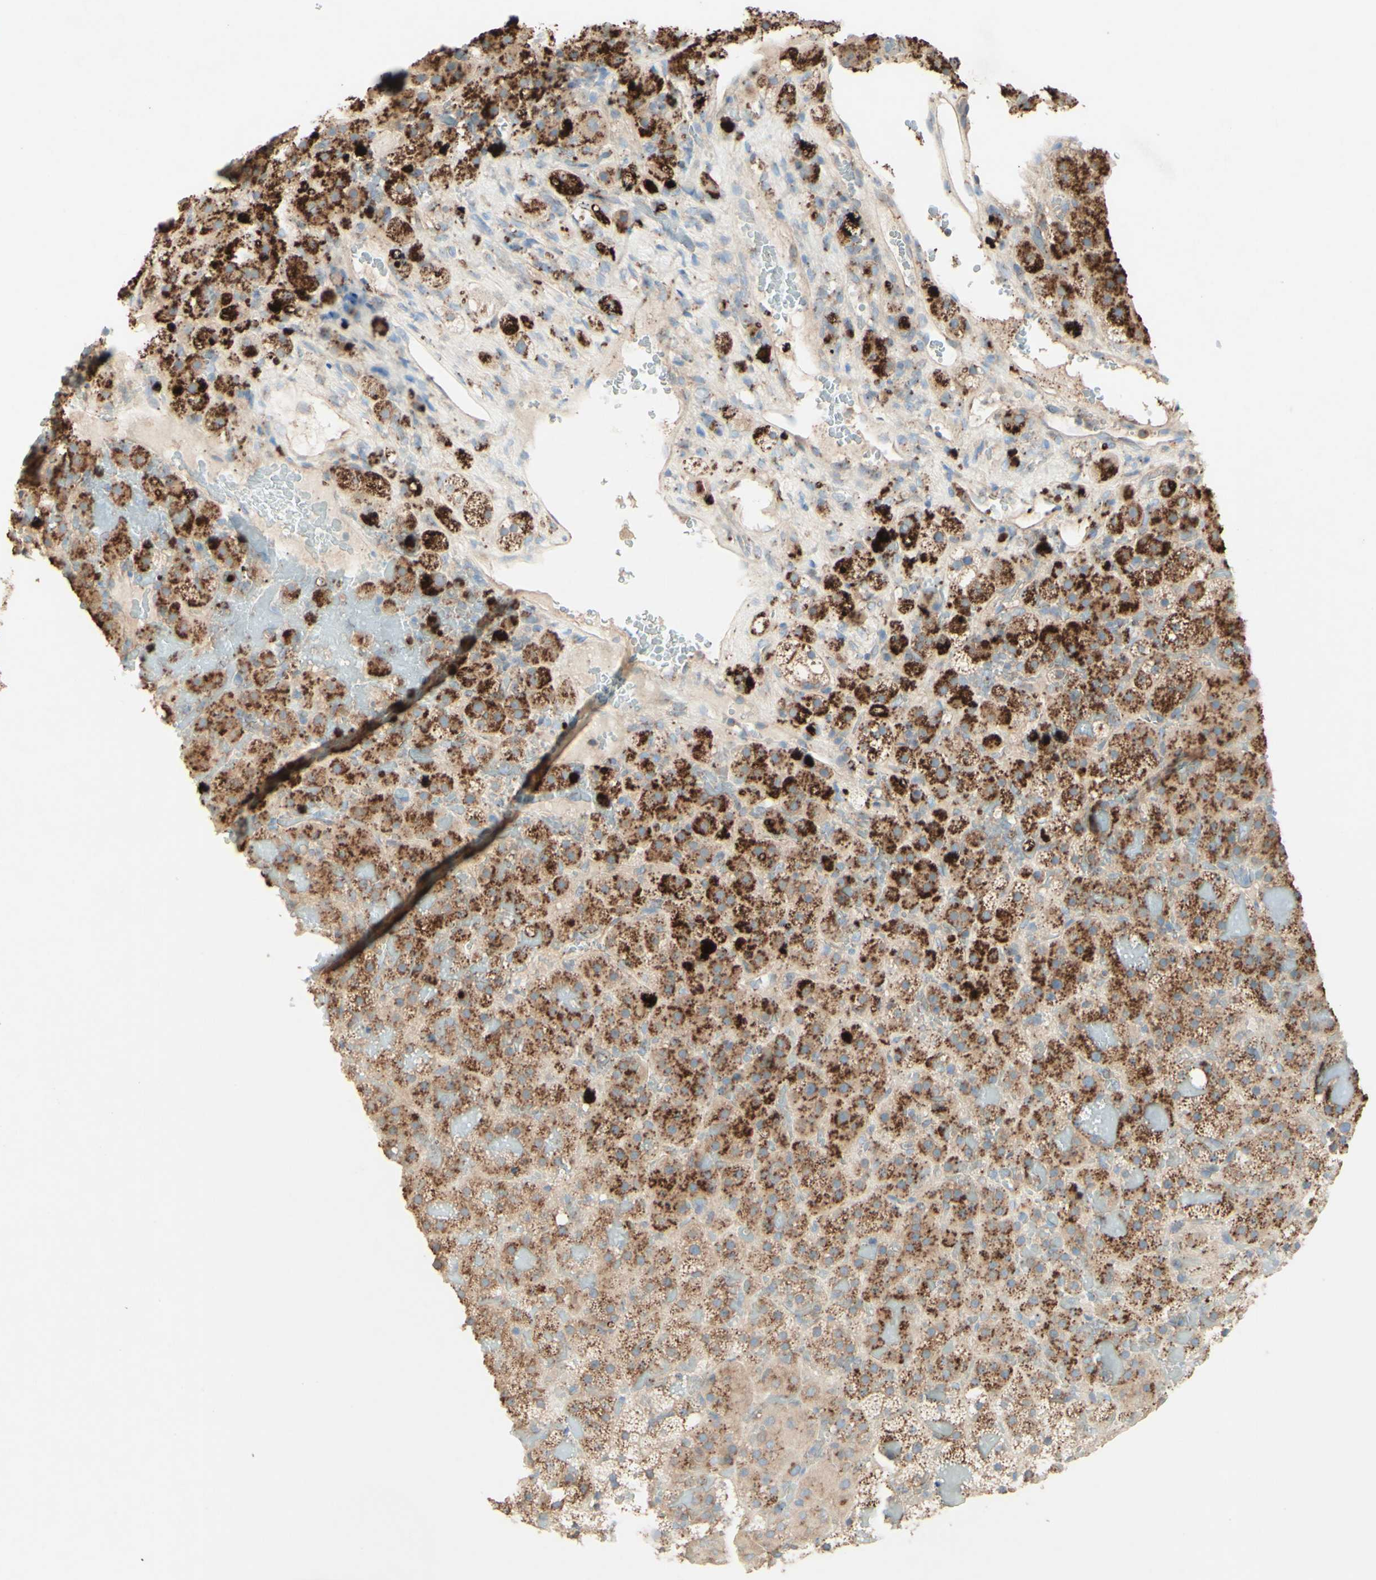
{"staining": {"intensity": "strong", "quantity": ">75%", "location": "cytoplasmic/membranous"}, "tissue": "adrenal gland", "cell_type": "Glandular cells", "image_type": "normal", "snomed": [{"axis": "morphology", "description": "Normal tissue, NOS"}, {"axis": "topography", "description": "Adrenal gland"}], "caption": "Brown immunohistochemical staining in benign human adrenal gland displays strong cytoplasmic/membranous staining in about >75% of glandular cells. (Stains: DAB in brown, nuclei in blue, Microscopy: brightfield microscopy at high magnification).", "gene": "MTM1", "patient": {"sex": "female", "age": 59}}